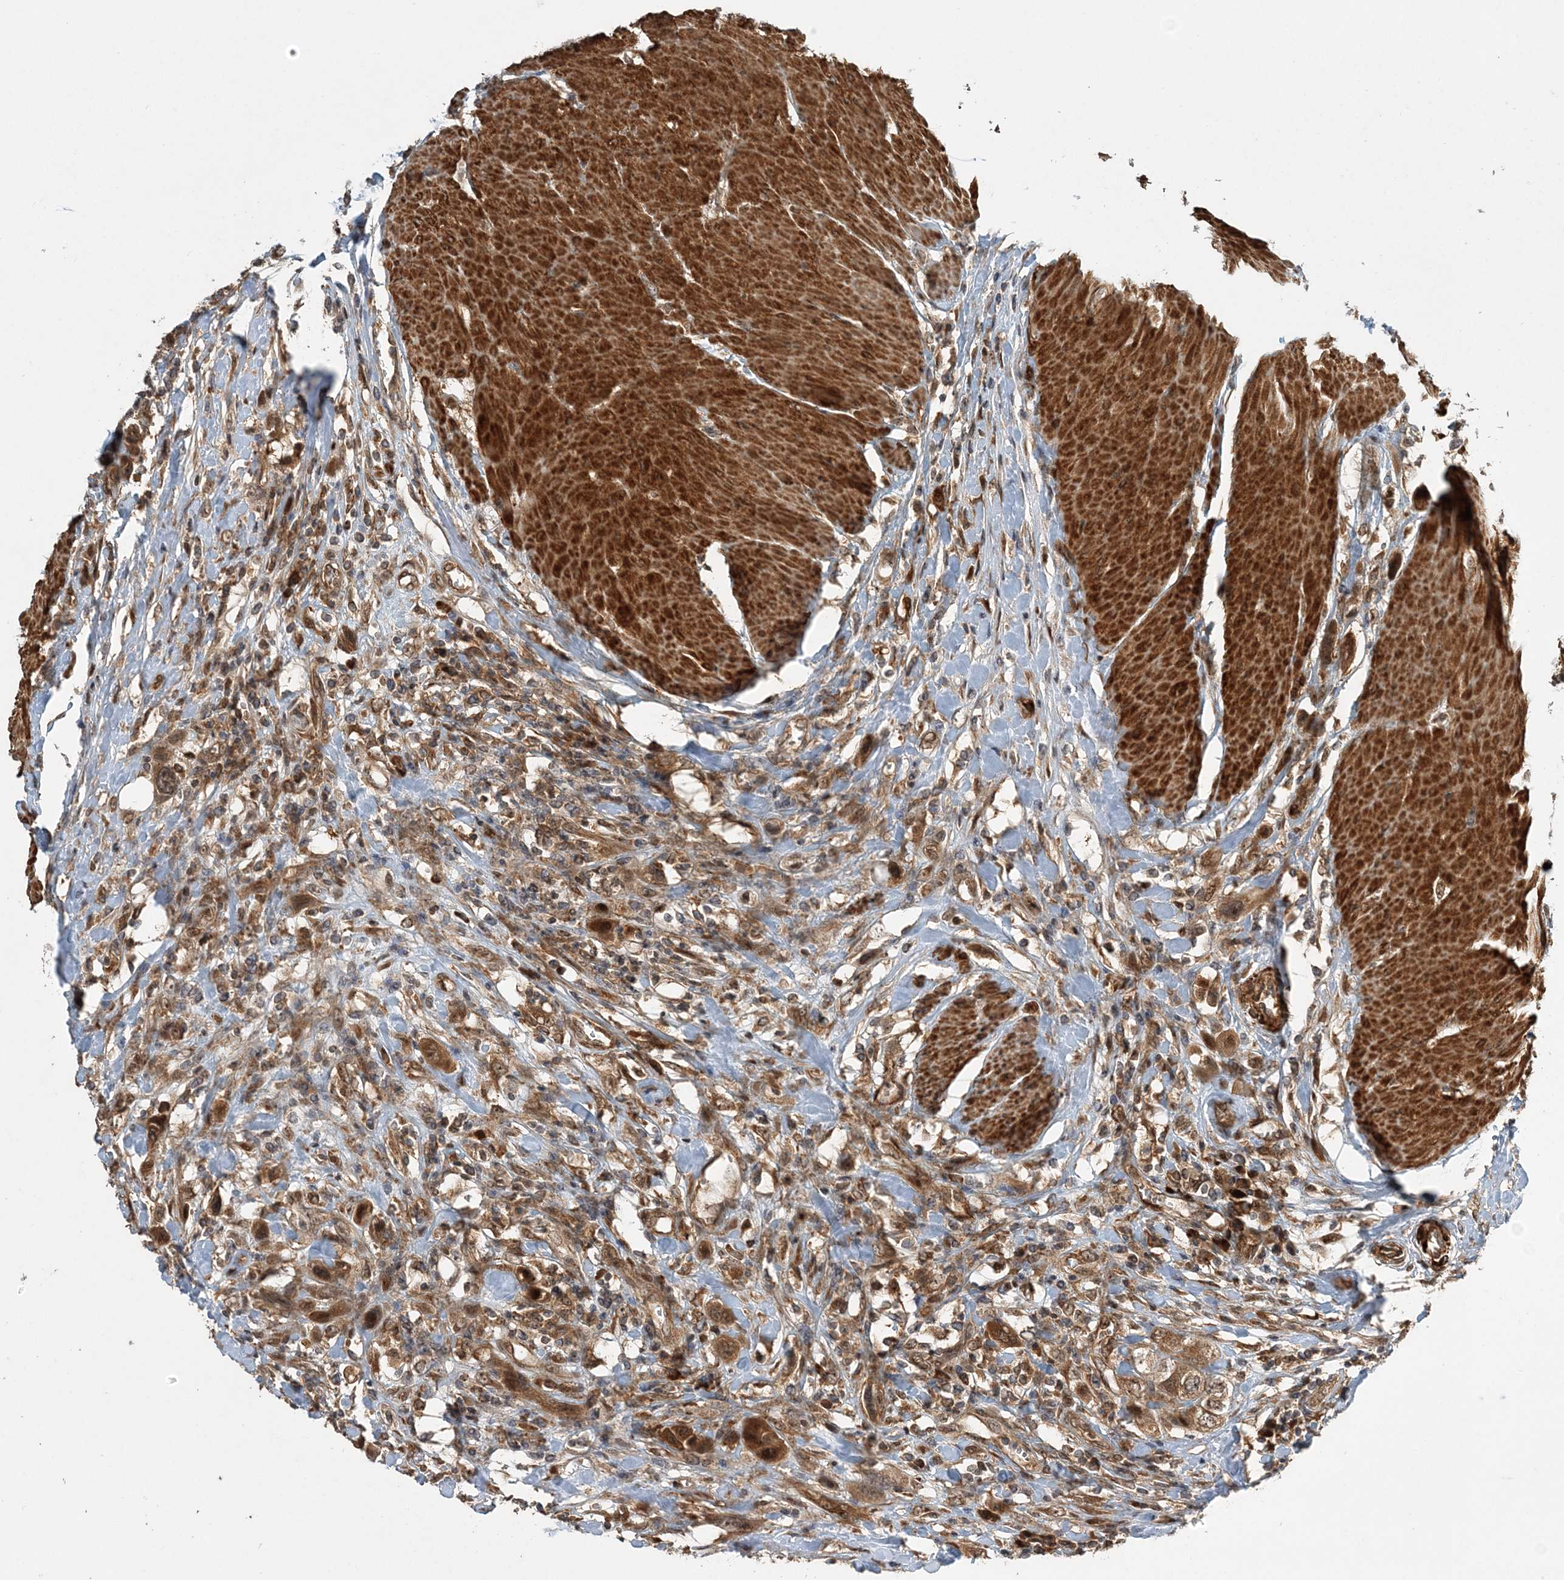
{"staining": {"intensity": "moderate", "quantity": ">75%", "location": "cytoplasmic/membranous"}, "tissue": "urothelial cancer", "cell_type": "Tumor cells", "image_type": "cancer", "snomed": [{"axis": "morphology", "description": "Urothelial carcinoma, High grade"}, {"axis": "topography", "description": "Urinary bladder"}], "caption": "High-grade urothelial carcinoma tissue demonstrates moderate cytoplasmic/membranous expression in approximately >75% of tumor cells (Stains: DAB (3,3'-diaminobenzidine) in brown, nuclei in blue, Microscopy: brightfield microscopy at high magnification).", "gene": "UBTD2", "patient": {"sex": "male", "age": 50}}